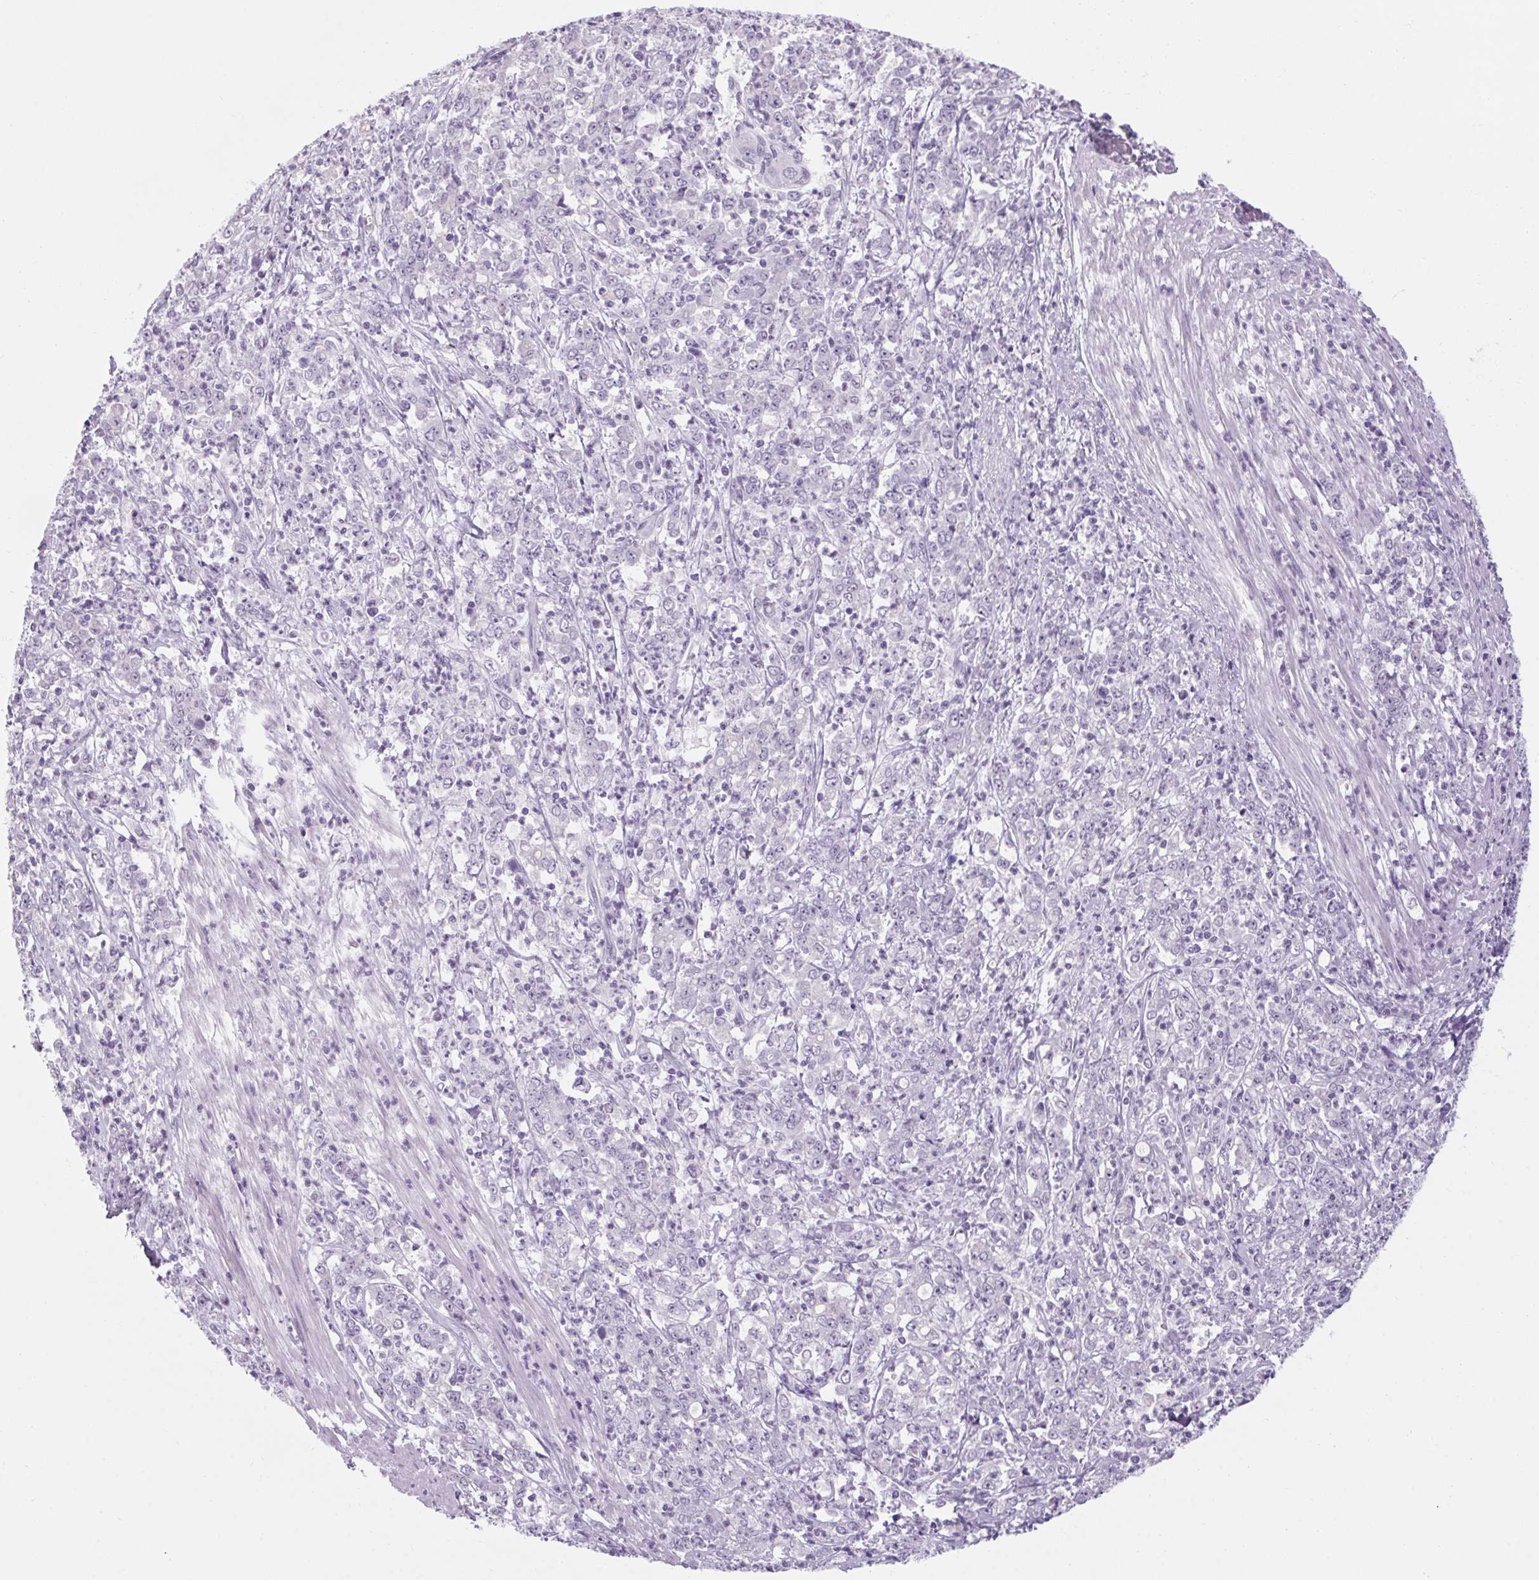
{"staining": {"intensity": "negative", "quantity": "none", "location": "none"}, "tissue": "stomach cancer", "cell_type": "Tumor cells", "image_type": "cancer", "snomed": [{"axis": "morphology", "description": "Adenocarcinoma, NOS"}, {"axis": "topography", "description": "Stomach, lower"}], "caption": "The photomicrograph reveals no staining of tumor cells in adenocarcinoma (stomach).", "gene": "RPTN", "patient": {"sex": "female", "age": 71}}